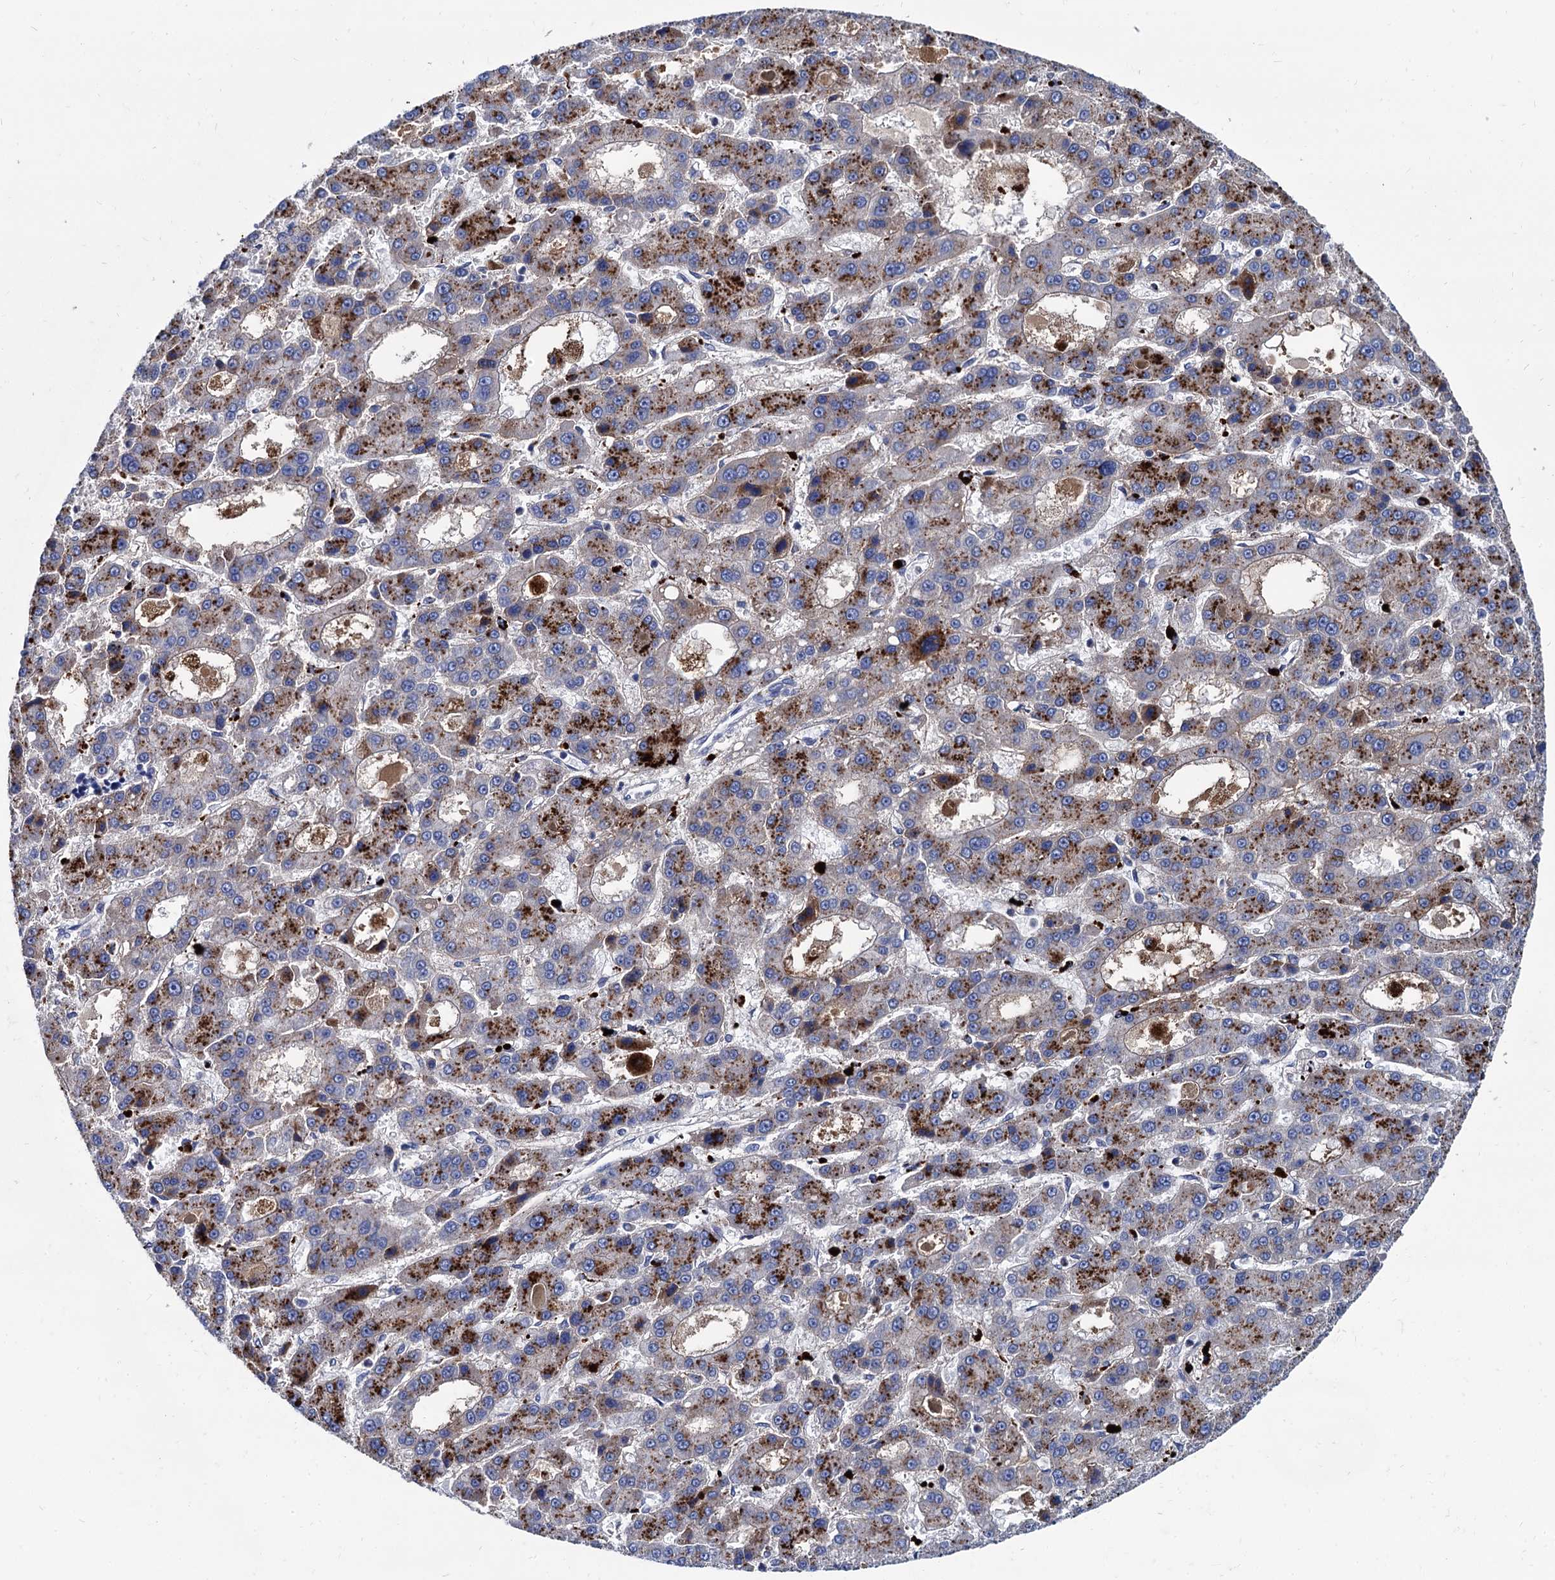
{"staining": {"intensity": "moderate", "quantity": ">75%", "location": "cytoplasmic/membranous"}, "tissue": "liver cancer", "cell_type": "Tumor cells", "image_type": "cancer", "snomed": [{"axis": "morphology", "description": "Carcinoma, Hepatocellular, NOS"}, {"axis": "topography", "description": "Liver"}], "caption": "The histopathology image exhibits staining of liver cancer (hepatocellular carcinoma), revealing moderate cytoplasmic/membranous protein positivity (brown color) within tumor cells. (brown staining indicates protein expression, while blue staining denotes nuclei).", "gene": "APOD", "patient": {"sex": "male", "age": 70}}